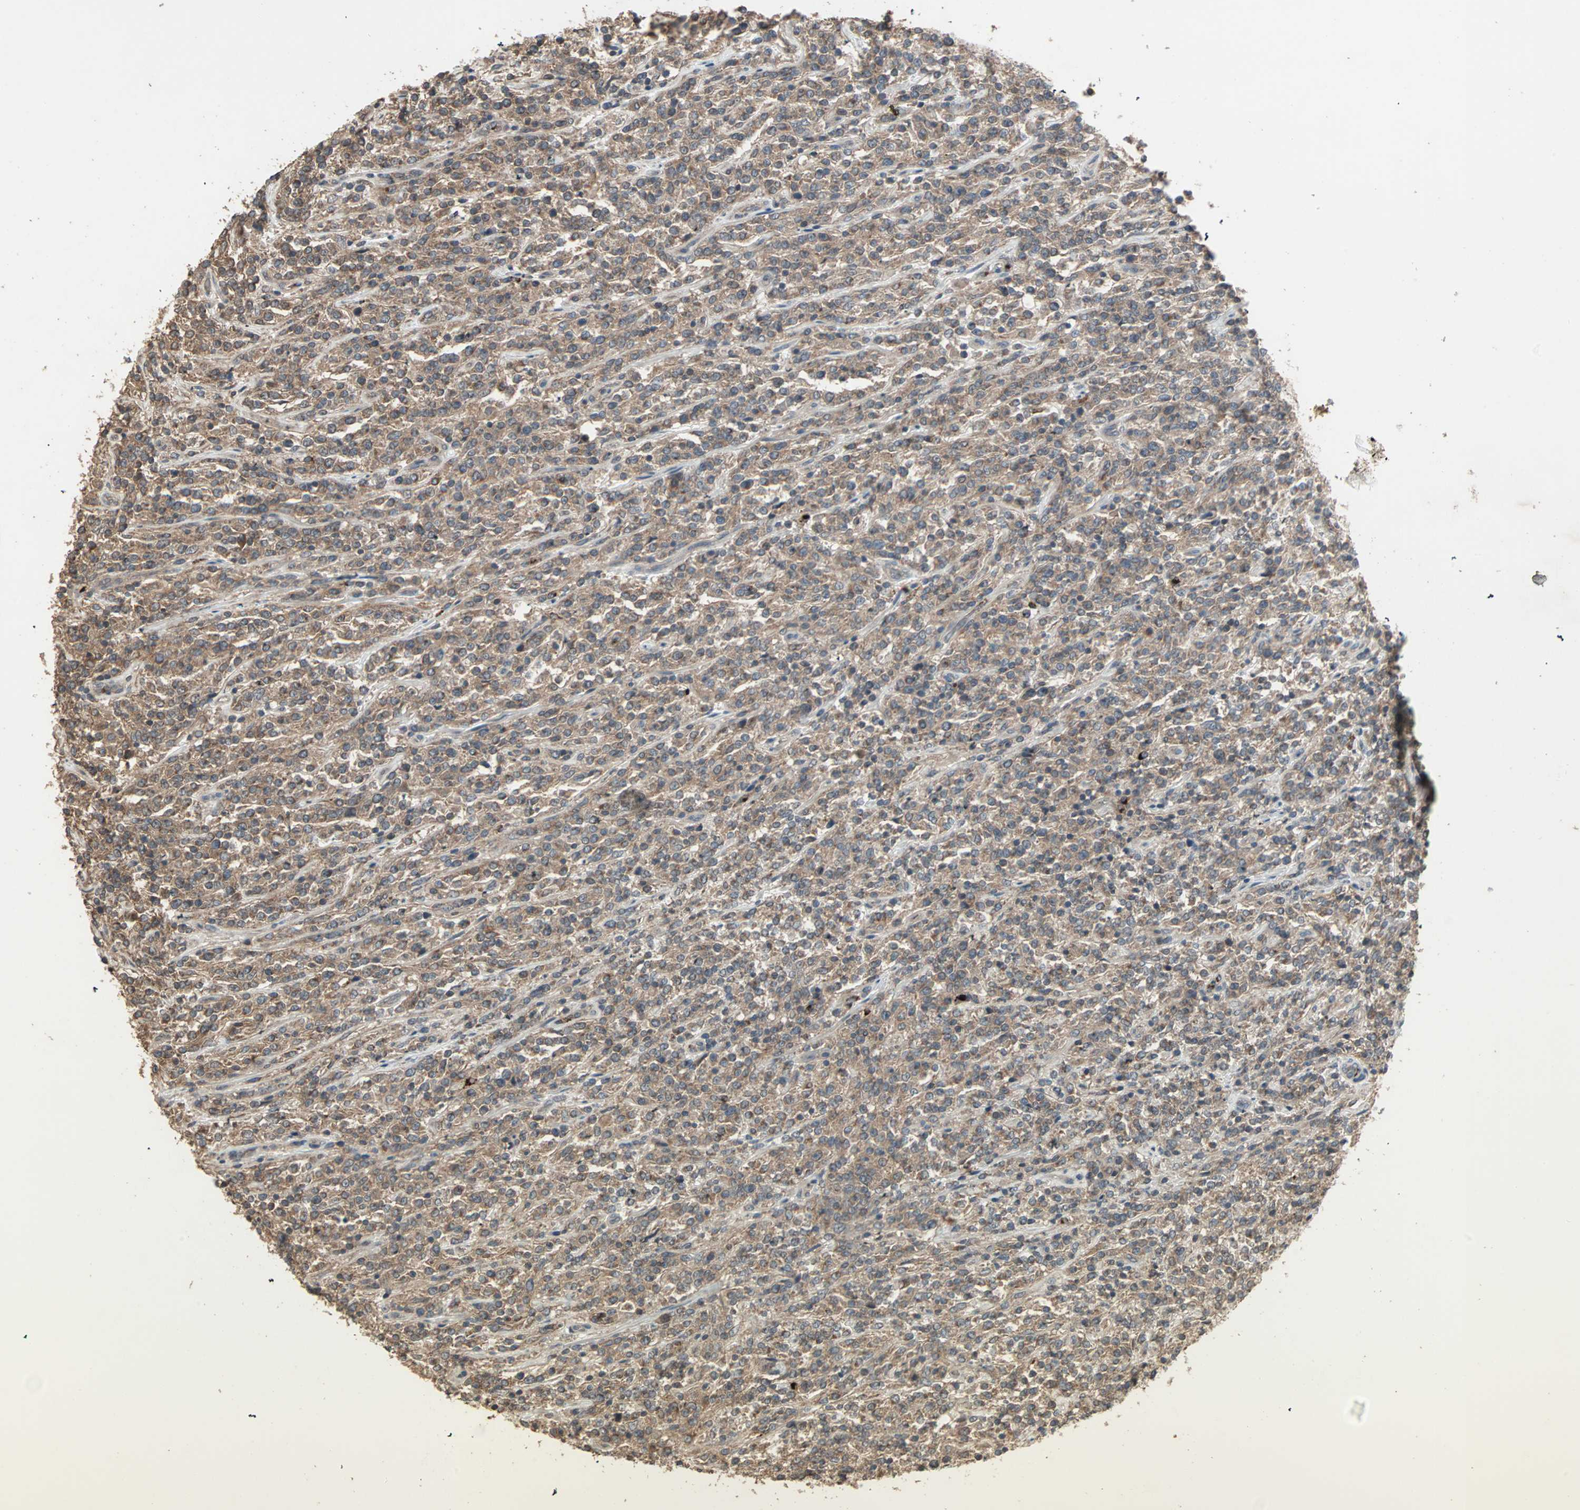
{"staining": {"intensity": "moderate", "quantity": ">75%", "location": "cytoplasmic/membranous"}, "tissue": "lymphoma", "cell_type": "Tumor cells", "image_type": "cancer", "snomed": [{"axis": "morphology", "description": "Malignant lymphoma, non-Hodgkin's type, High grade"}, {"axis": "topography", "description": "Soft tissue"}], "caption": "Lymphoma was stained to show a protein in brown. There is medium levels of moderate cytoplasmic/membranous staining in approximately >75% of tumor cells.", "gene": "UBAC1", "patient": {"sex": "male", "age": 18}}